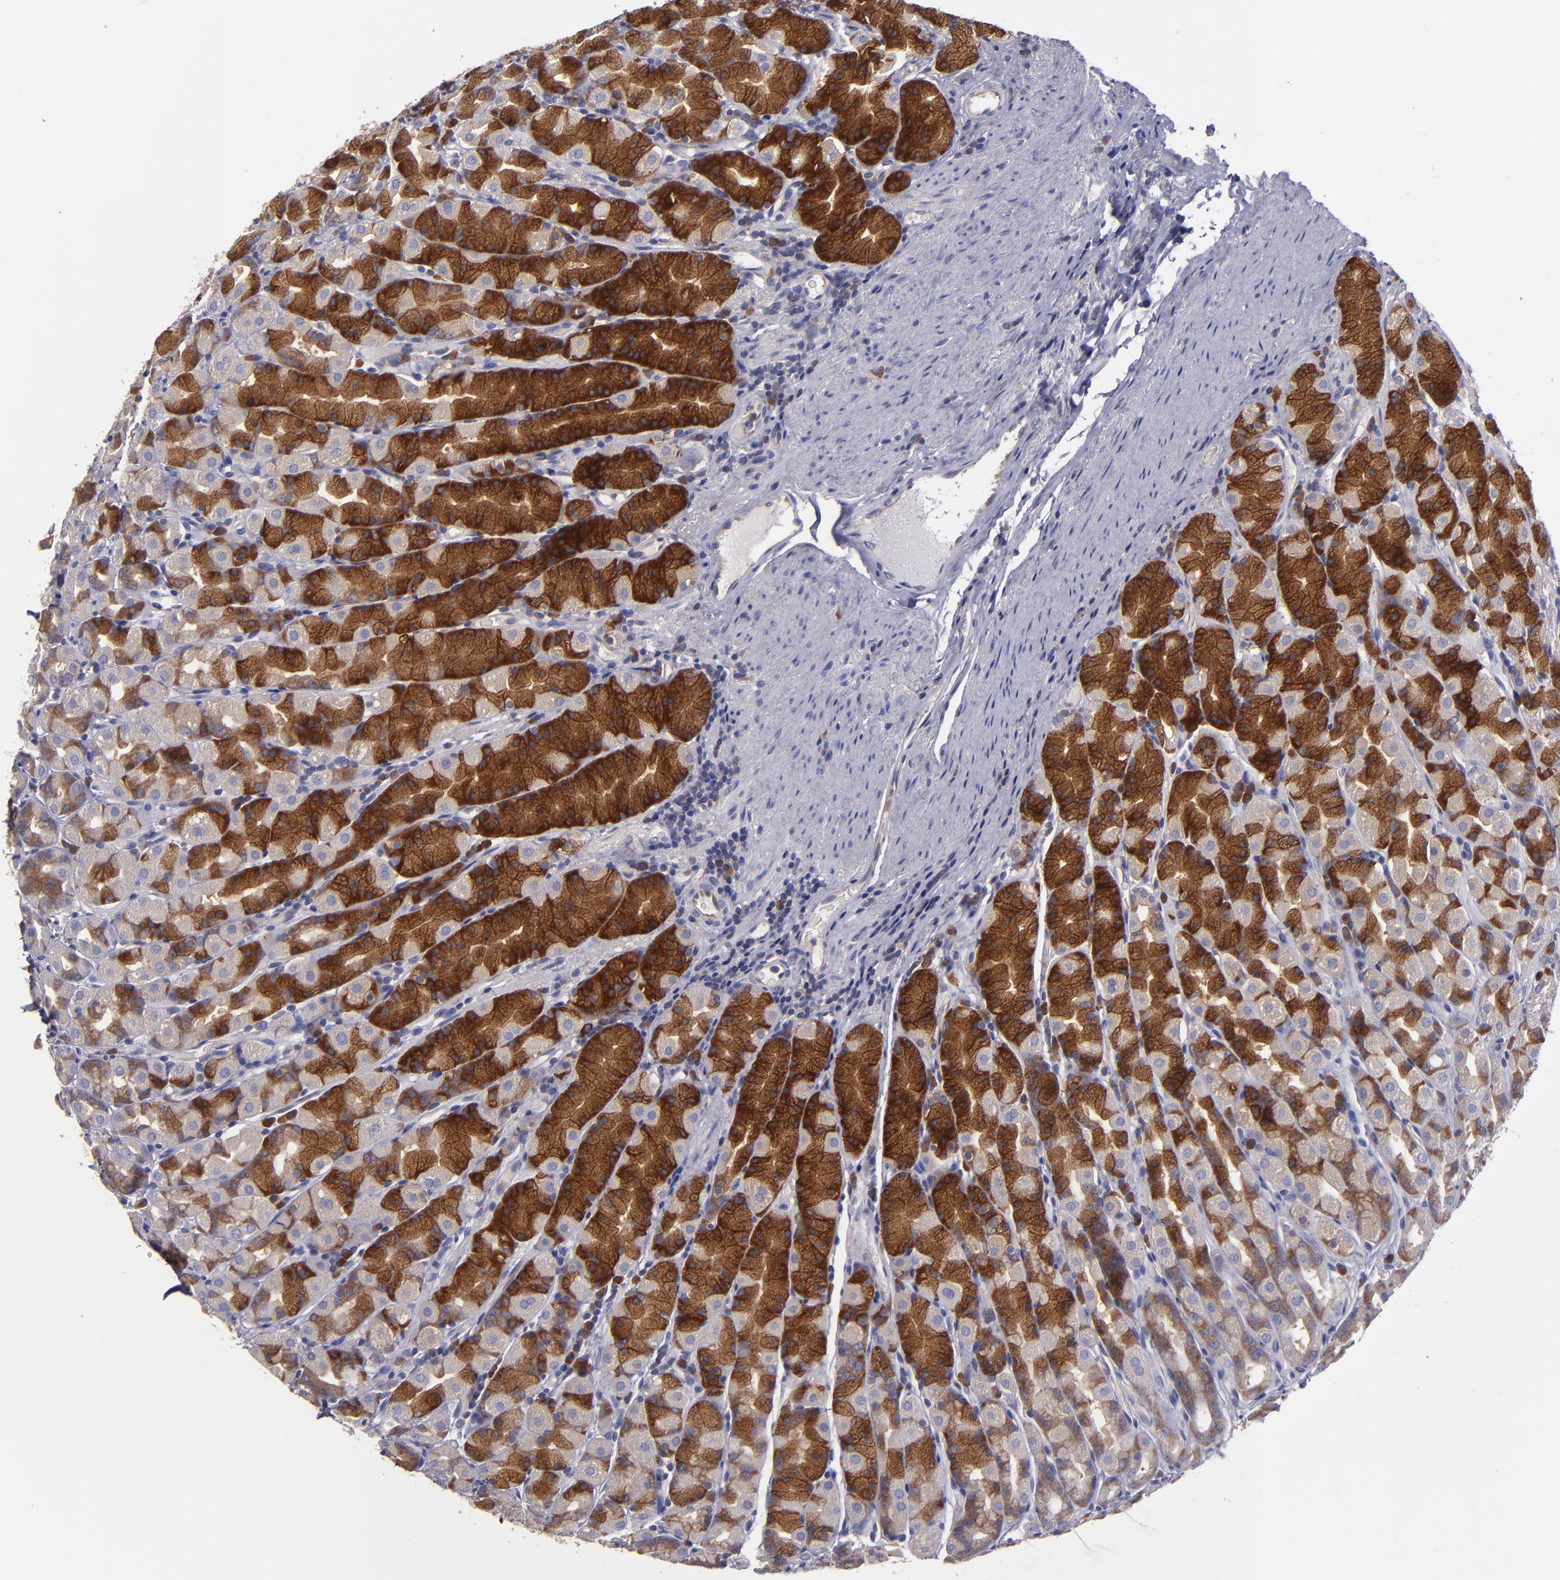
{"staining": {"intensity": "strong", "quantity": "25%-75%", "location": "cytoplasmic/membranous"}, "tissue": "stomach", "cell_type": "Glandular cells", "image_type": "normal", "snomed": [{"axis": "morphology", "description": "Normal tissue, NOS"}, {"axis": "topography", "description": "Stomach, upper"}], "caption": "A brown stain labels strong cytoplasmic/membranous staining of a protein in glandular cells of unremarkable stomach.", "gene": "CARS1", "patient": {"sex": "male", "age": 68}}